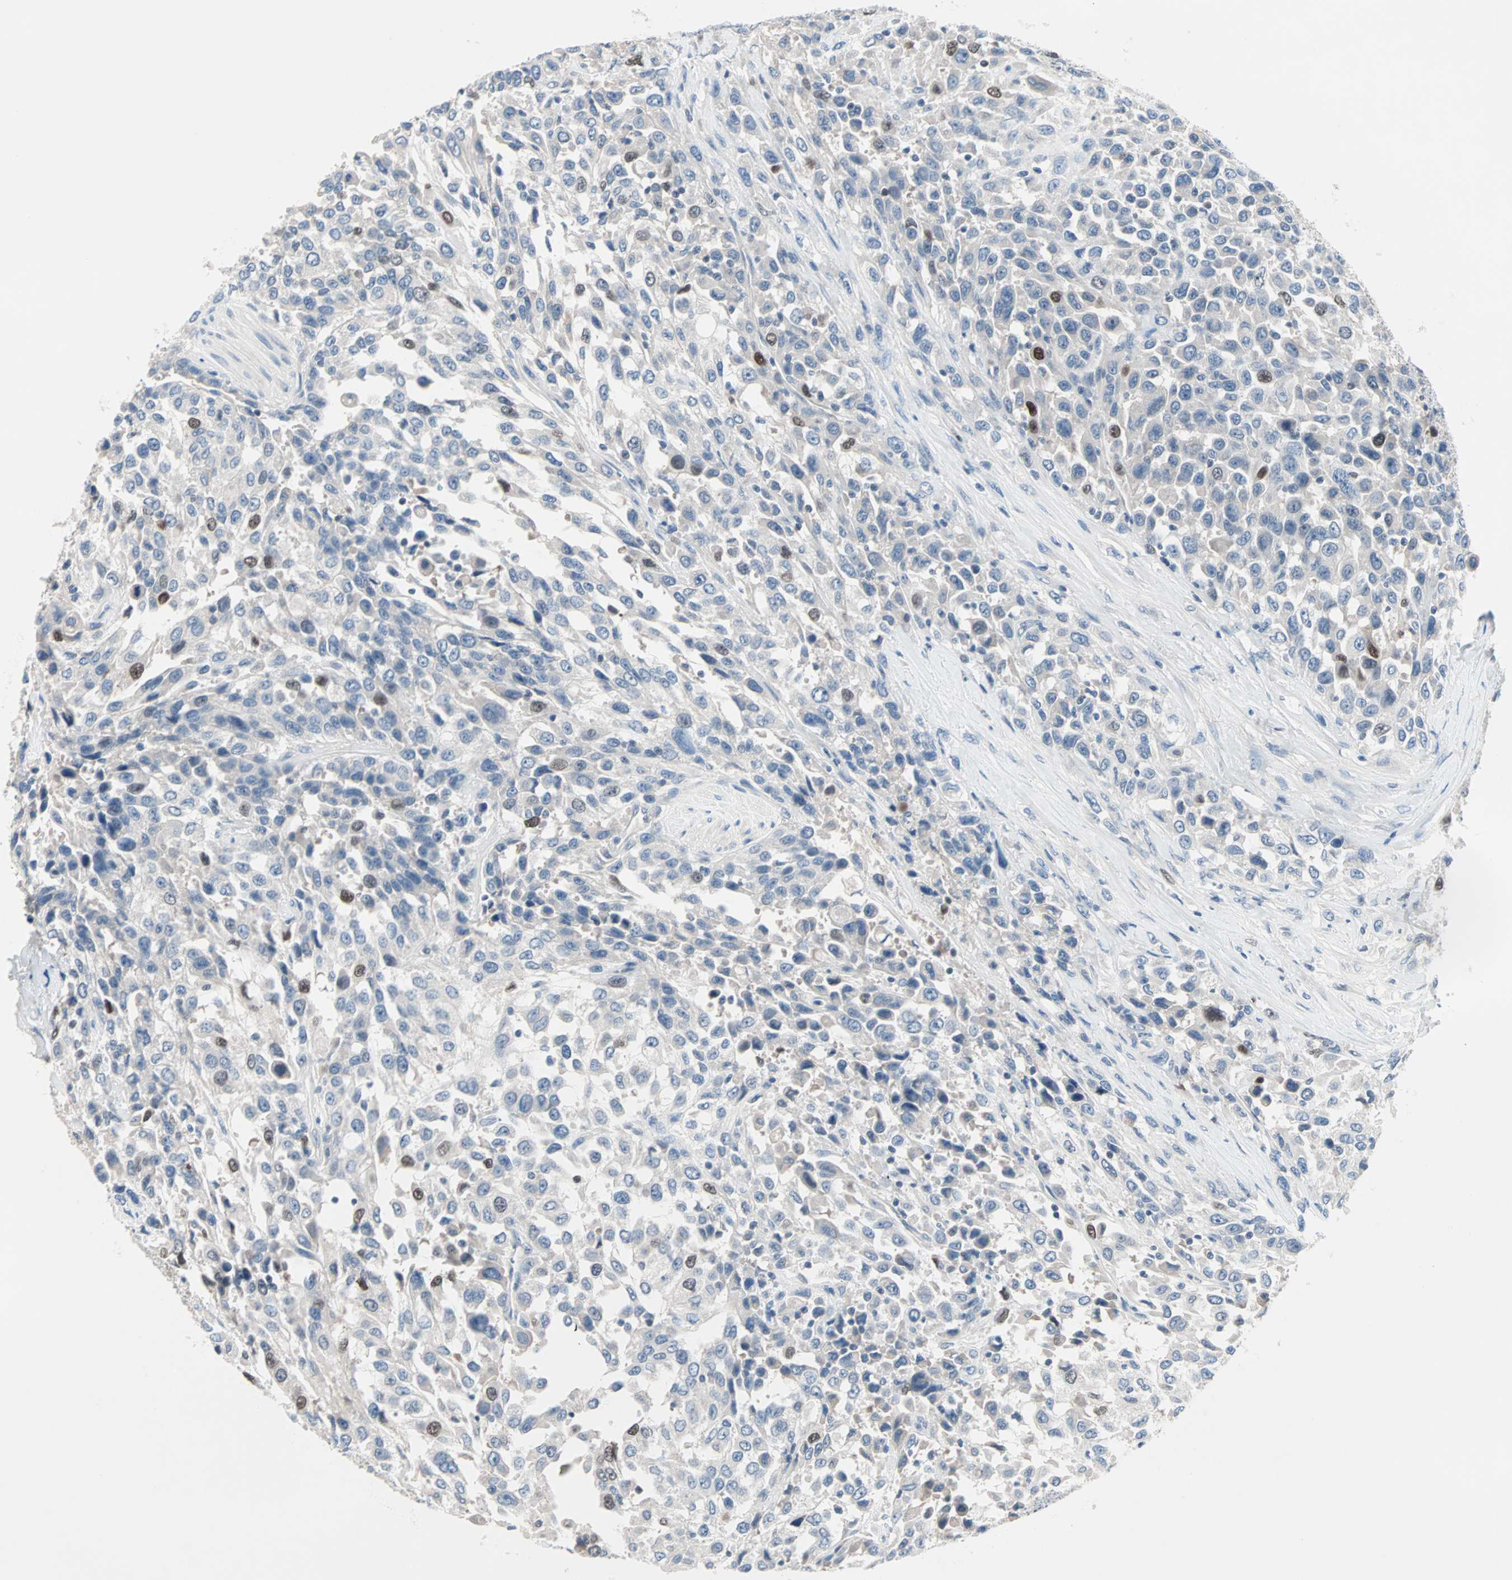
{"staining": {"intensity": "strong", "quantity": "<25%", "location": "nuclear"}, "tissue": "urothelial cancer", "cell_type": "Tumor cells", "image_type": "cancer", "snomed": [{"axis": "morphology", "description": "Urothelial carcinoma, High grade"}, {"axis": "topography", "description": "Urinary bladder"}], "caption": "High-grade urothelial carcinoma tissue demonstrates strong nuclear expression in approximately <25% of tumor cells Using DAB (brown) and hematoxylin (blue) stains, captured at high magnification using brightfield microscopy.", "gene": "CCNE2", "patient": {"sex": "female", "age": 80}}